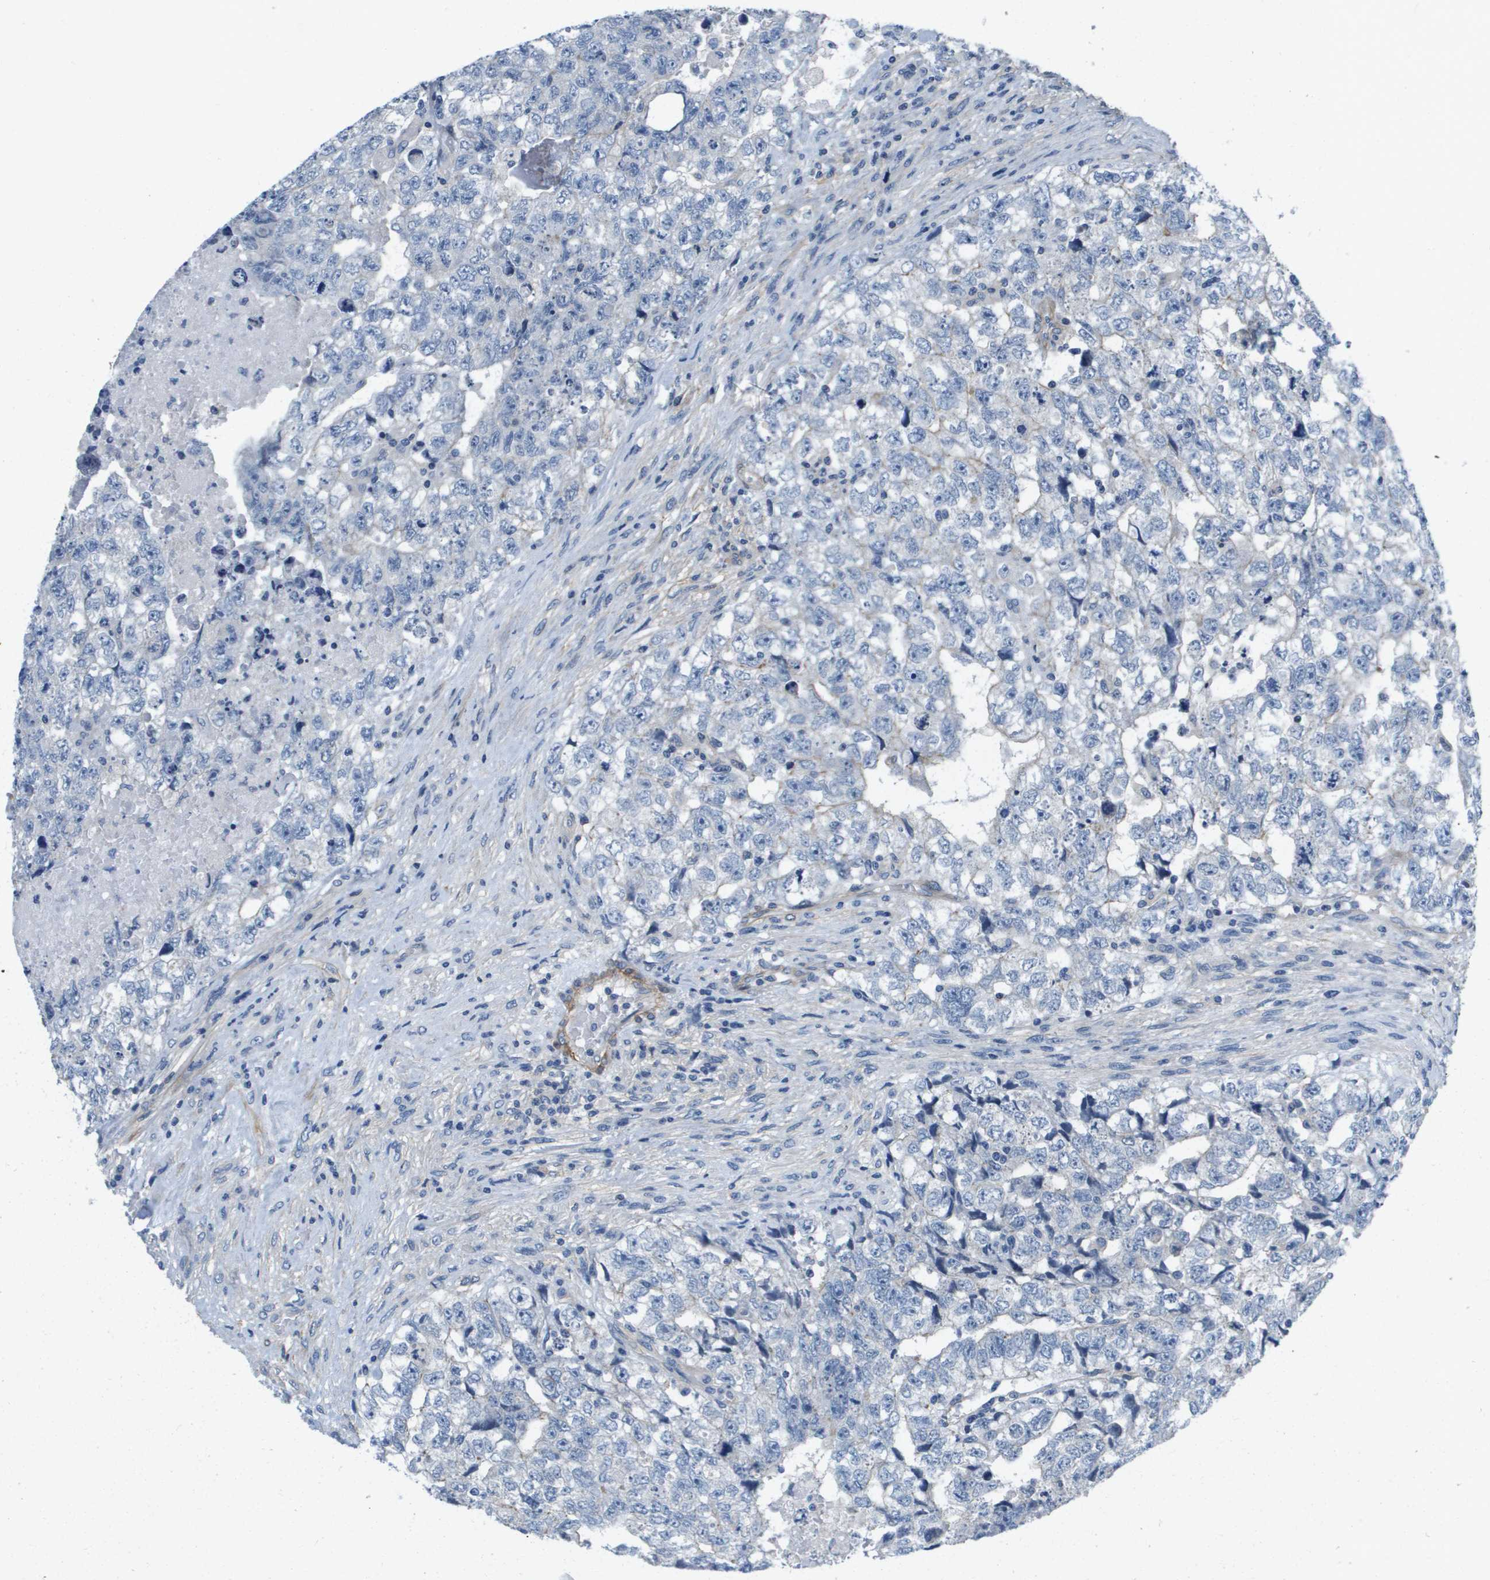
{"staining": {"intensity": "negative", "quantity": "none", "location": "none"}, "tissue": "testis cancer", "cell_type": "Tumor cells", "image_type": "cancer", "snomed": [{"axis": "morphology", "description": "Carcinoma, Embryonal, NOS"}, {"axis": "topography", "description": "Testis"}], "caption": "This is an immunohistochemistry (IHC) micrograph of testis embryonal carcinoma. There is no staining in tumor cells.", "gene": "LPP", "patient": {"sex": "male", "age": 36}}